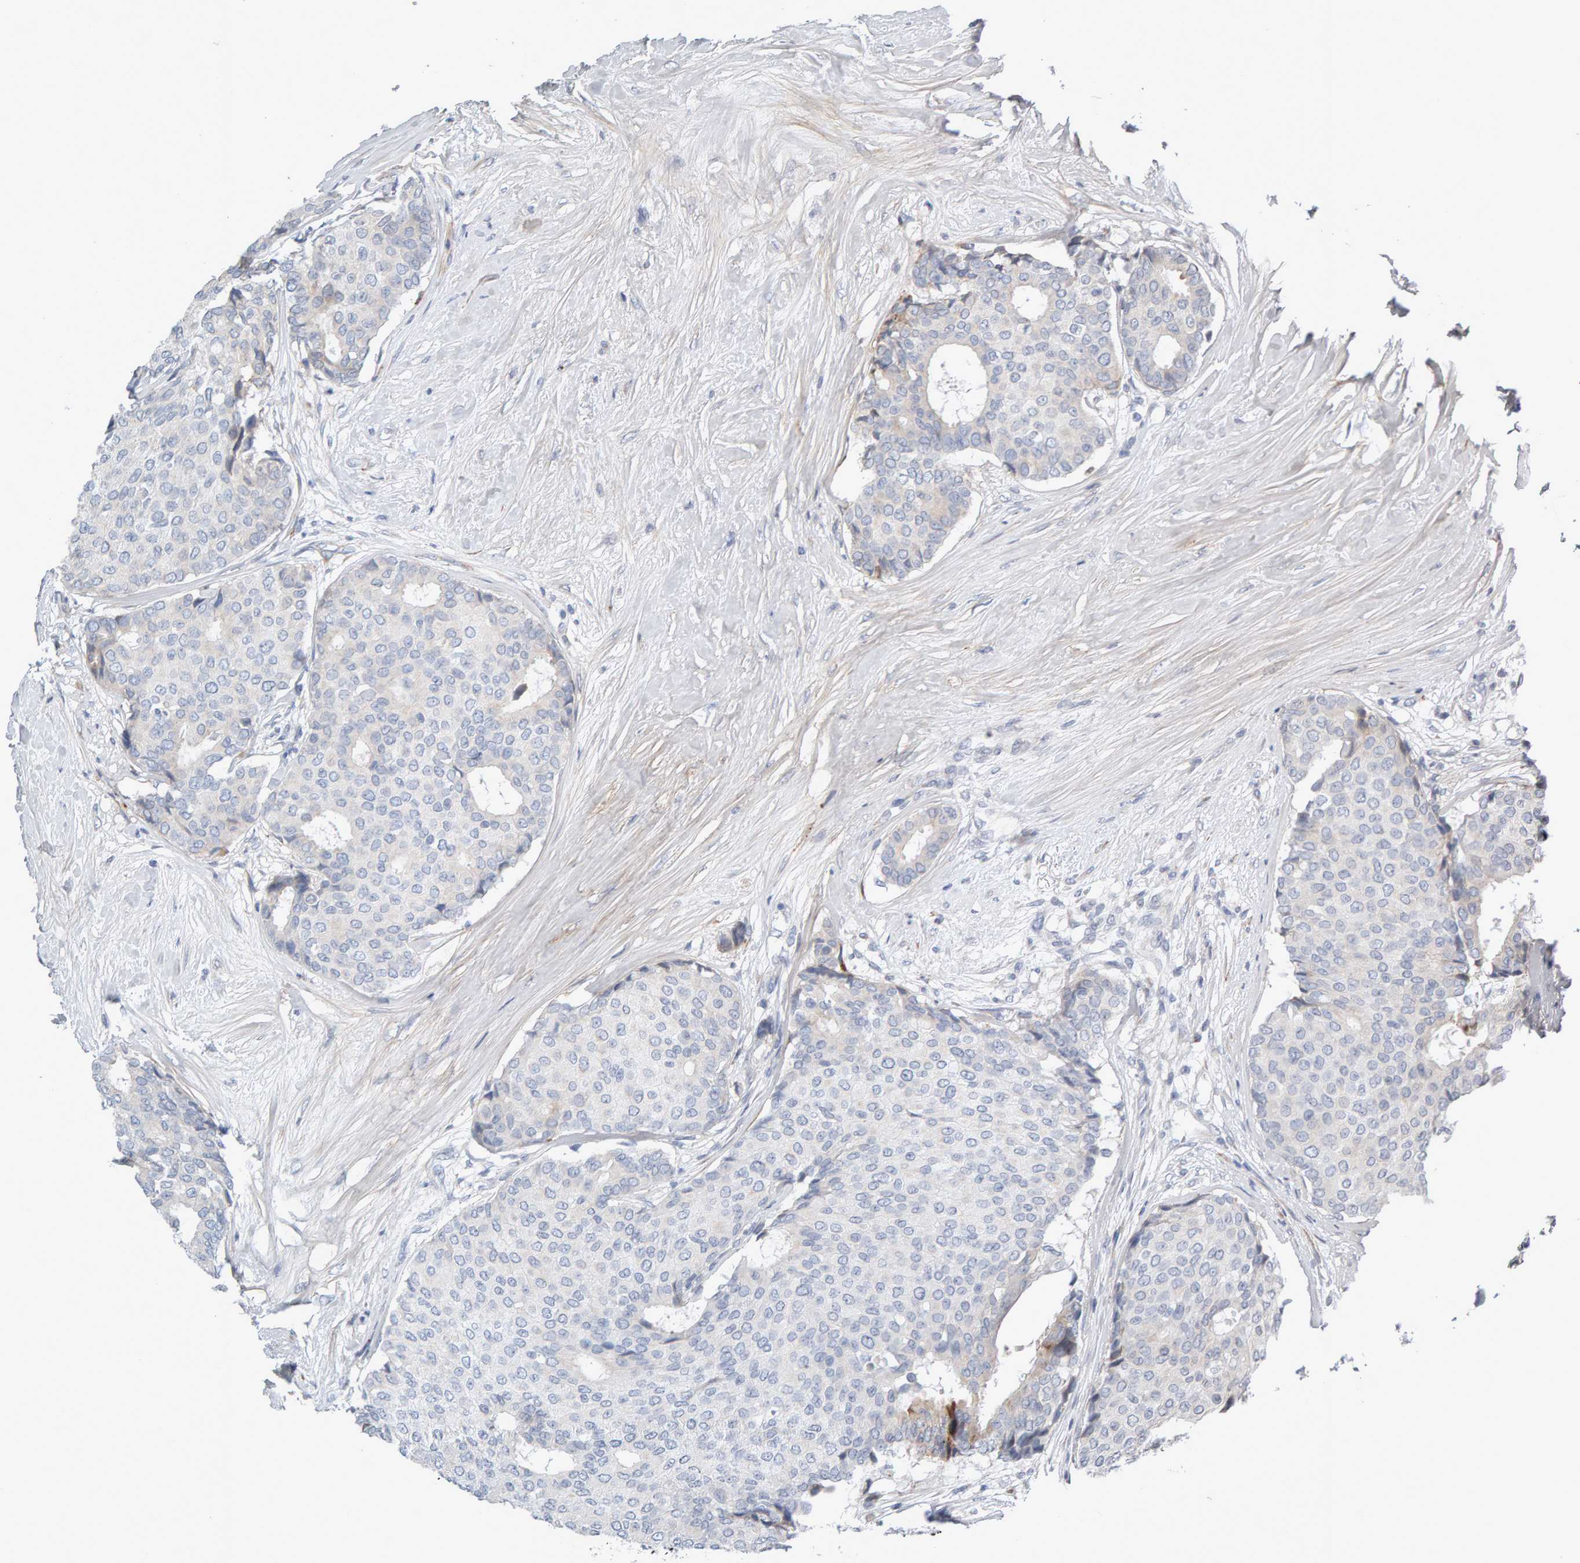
{"staining": {"intensity": "weak", "quantity": "<25%", "location": "cytoplasmic/membranous"}, "tissue": "breast cancer", "cell_type": "Tumor cells", "image_type": "cancer", "snomed": [{"axis": "morphology", "description": "Duct carcinoma"}, {"axis": "topography", "description": "Breast"}], "caption": "High magnification brightfield microscopy of invasive ductal carcinoma (breast) stained with DAB (brown) and counterstained with hematoxylin (blue): tumor cells show no significant expression.", "gene": "ENGASE", "patient": {"sex": "female", "age": 75}}